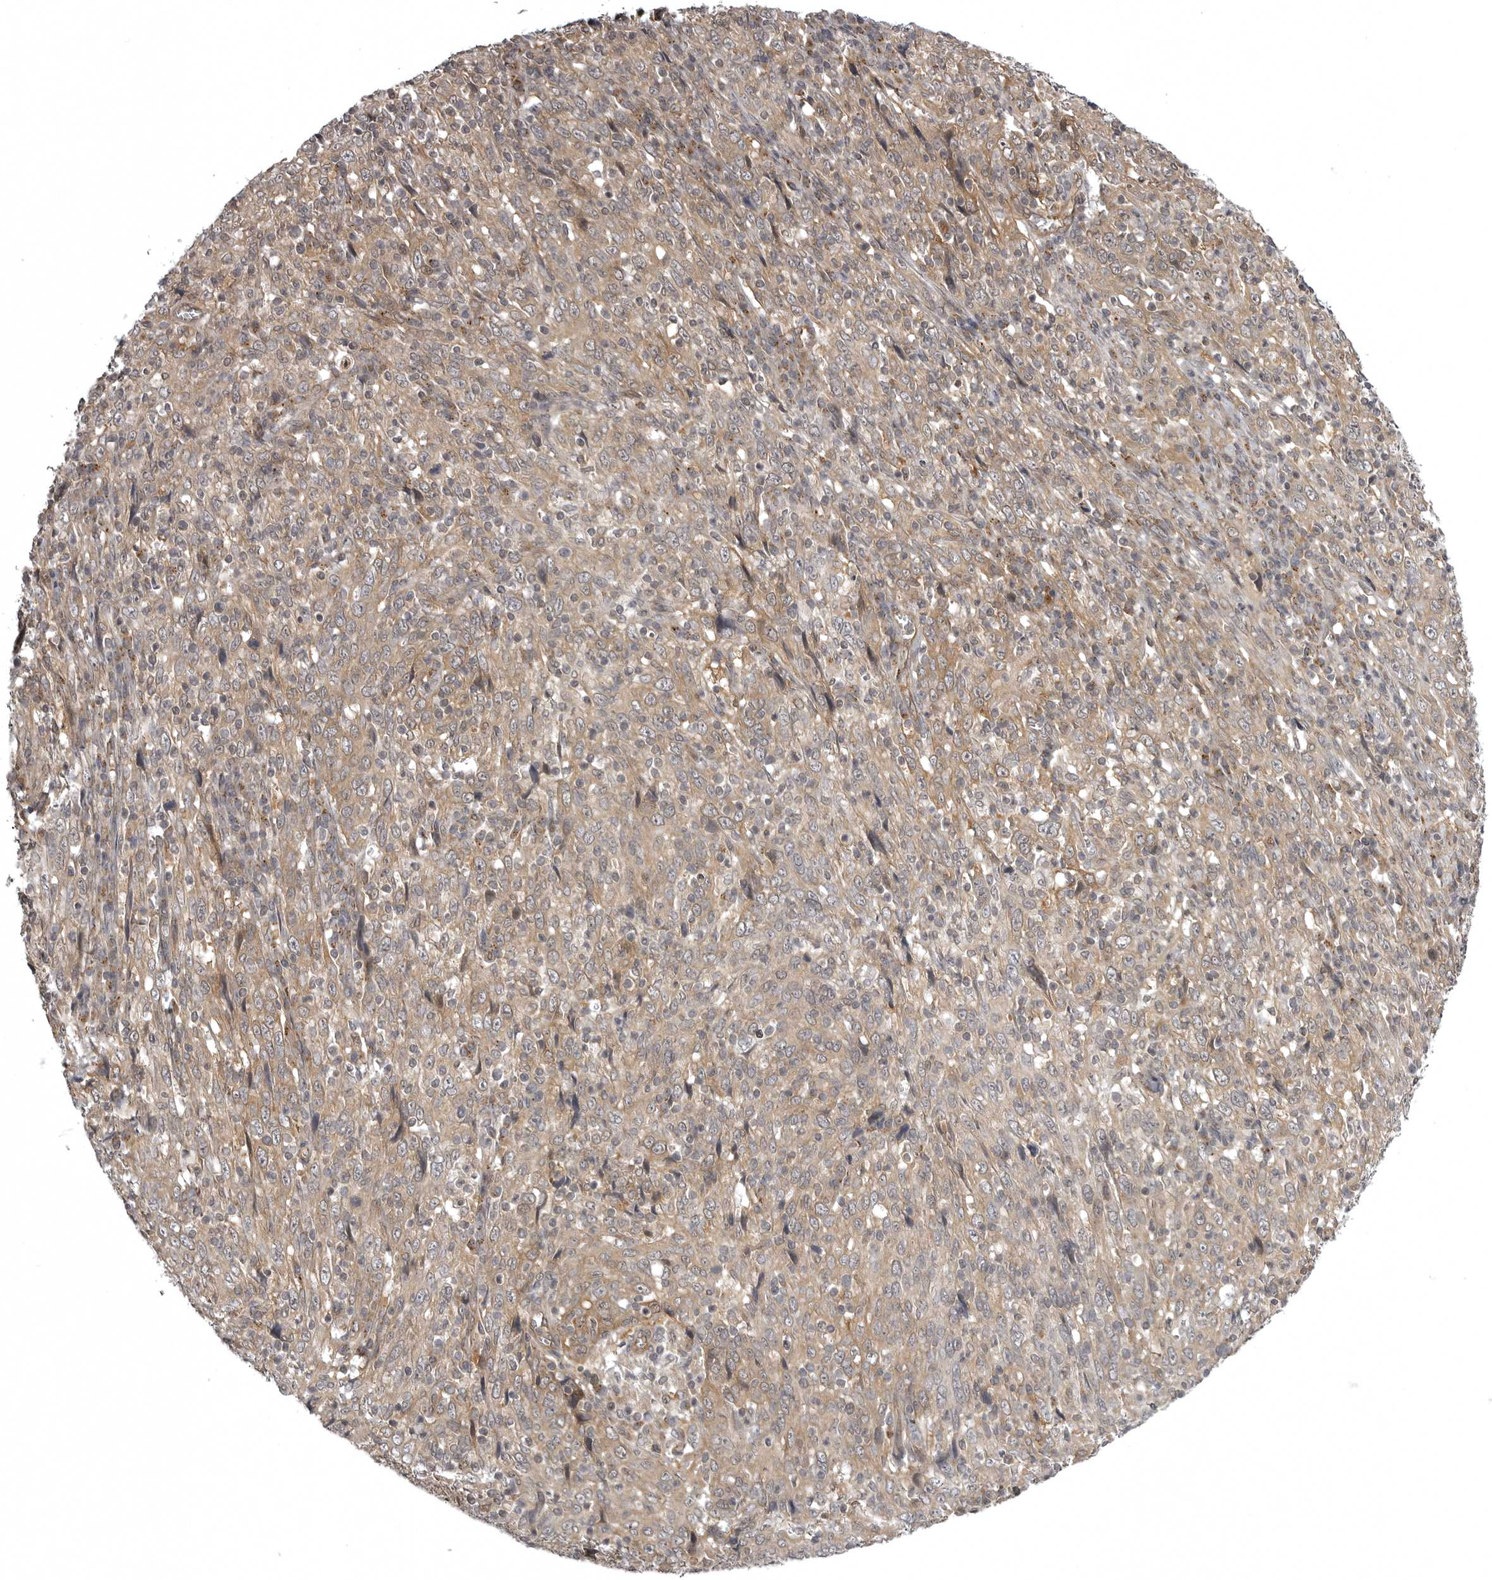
{"staining": {"intensity": "moderate", "quantity": ">75%", "location": "cytoplasmic/membranous"}, "tissue": "cervical cancer", "cell_type": "Tumor cells", "image_type": "cancer", "snomed": [{"axis": "morphology", "description": "Squamous cell carcinoma, NOS"}, {"axis": "topography", "description": "Cervix"}], "caption": "Cervical cancer tissue displays moderate cytoplasmic/membranous expression in approximately >75% of tumor cells, visualized by immunohistochemistry. (DAB (3,3'-diaminobenzidine) IHC with brightfield microscopy, high magnification).", "gene": "SNX16", "patient": {"sex": "female", "age": 46}}